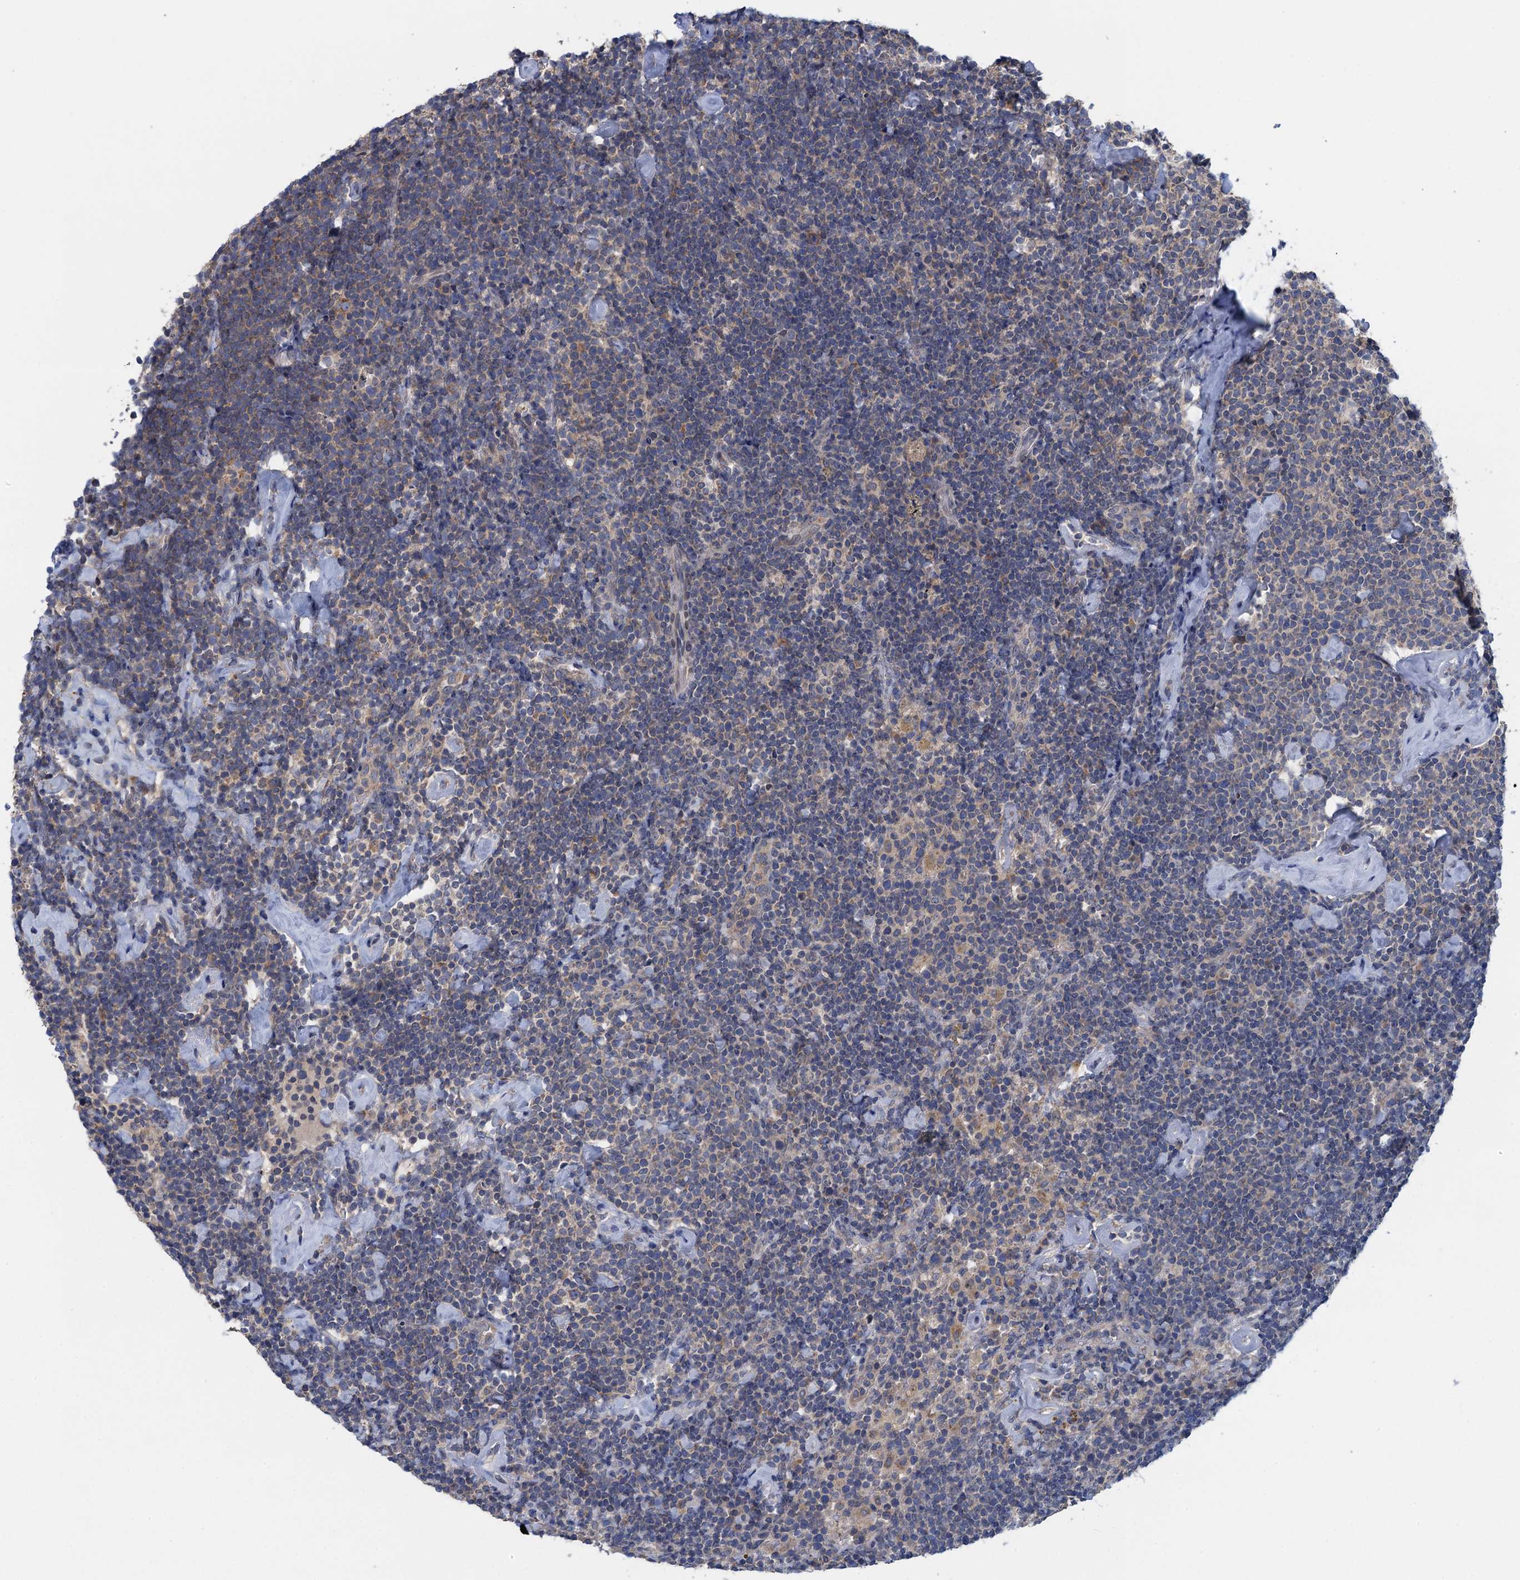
{"staining": {"intensity": "weak", "quantity": "<25%", "location": "cytoplasmic/membranous"}, "tissue": "lymphoma", "cell_type": "Tumor cells", "image_type": "cancer", "snomed": [{"axis": "morphology", "description": "Malignant lymphoma, non-Hodgkin's type, High grade"}, {"axis": "topography", "description": "Lymph node"}], "caption": "This photomicrograph is of high-grade malignant lymphoma, non-Hodgkin's type stained with immunohistochemistry (IHC) to label a protein in brown with the nuclei are counter-stained blue. There is no positivity in tumor cells.", "gene": "CTU2", "patient": {"sex": "male", "age": 61}}